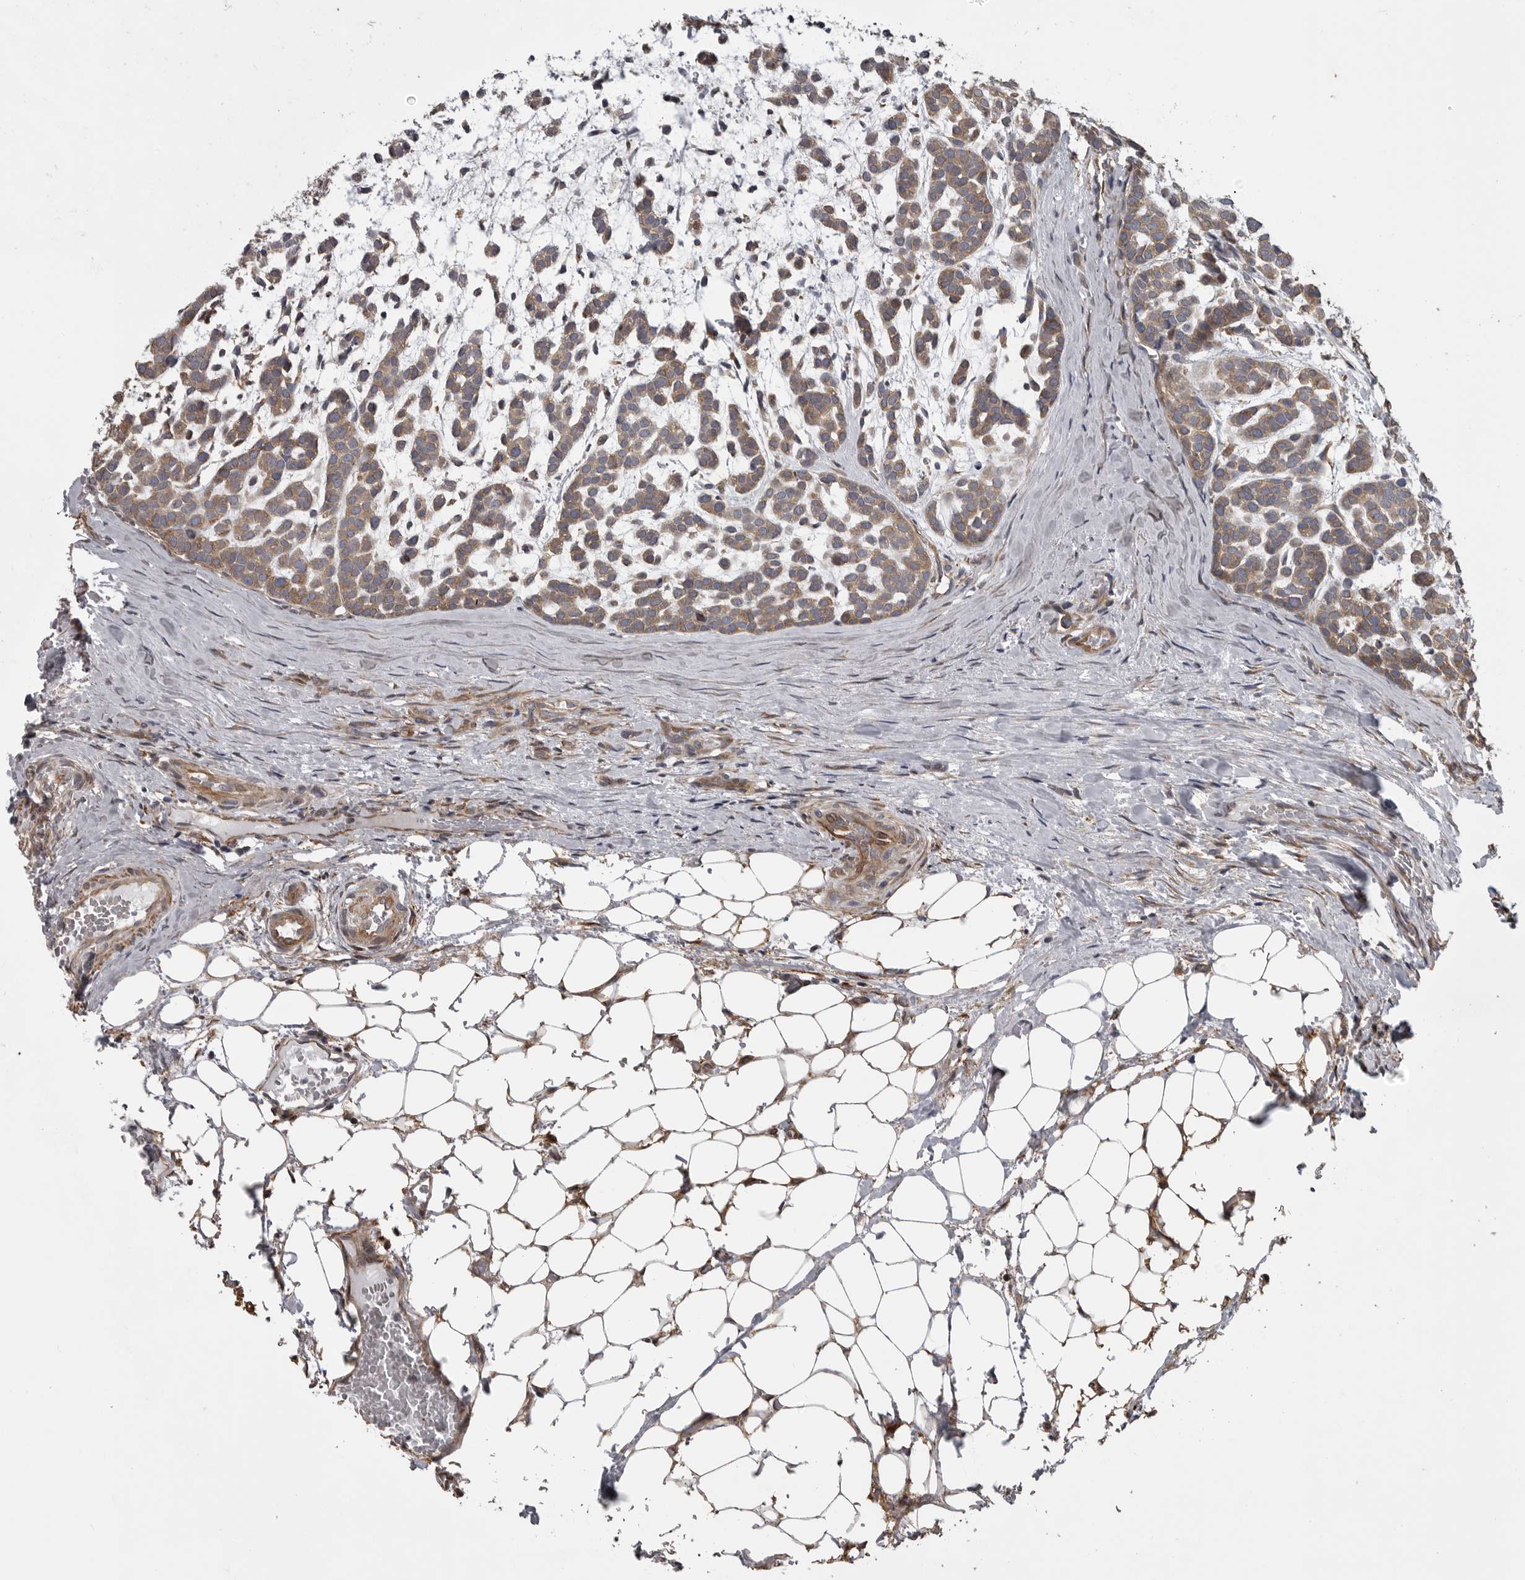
{"staining": {"intensity": "moderate", "quantity": ">75%", "location": "cytoplasmic/membranous"}, "tissue": "head and neck cancer", "cell_type": "Tumor cells", "image_type": "cancer", "snomed": [{"axis": "morphology", "description": "Adenocarcinoma, NOS"}, {"axis": "morphology", "description": "Adenoma, NOS"}, {"axis": "topography", "description": "Head-Neck"}], "caption": "This is a micrograph of immunohistochemistry (IHC) staining of head and neck adenoma, which shows moderate positivity in the cytoplasmic/membranous of tumor cells.", "gene": "ZNRF1", "patient": {"sex": "female", "age": 55}}